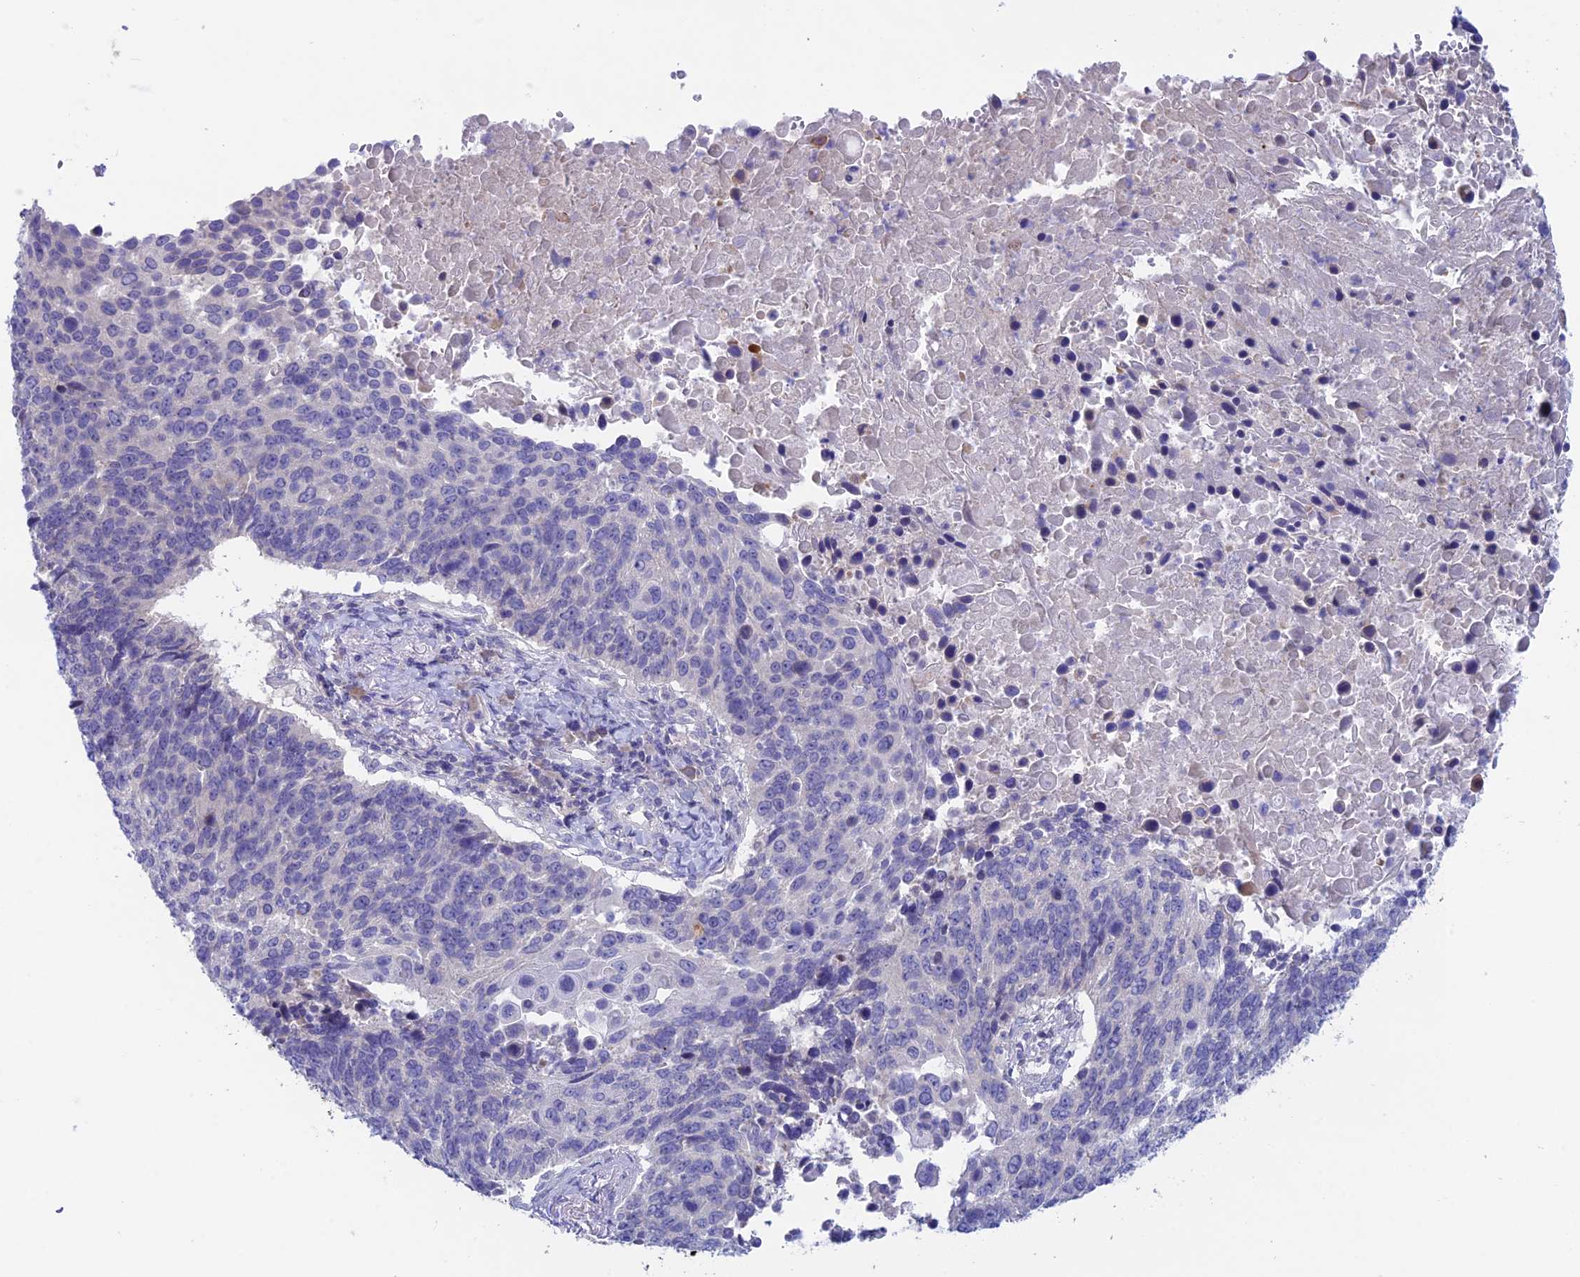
{"staining": {"intensity": "negative", "quantity": "none", "location": "none"}, "tissue": "lung cancer", "cell_type": "Tumor cells", "image_type": "cancer", "snomed": [{"axis": "morphology", "description": "Normal tissue, NOS"}, {"axis": "morphology", "description": "Squamous cell carcinoma, NOS"}, {"axis": "topography", "description": "Lymph node"}, {"axis": "topography", "description": "Lung"}], "caption": "Lung squamous cell carcinoma stained for a protein using immunohistochemistry (IHC) demonstrates no expression tumor cells.", "gene": "XPO7", "patient": {"sex": "male", "age": 66}}